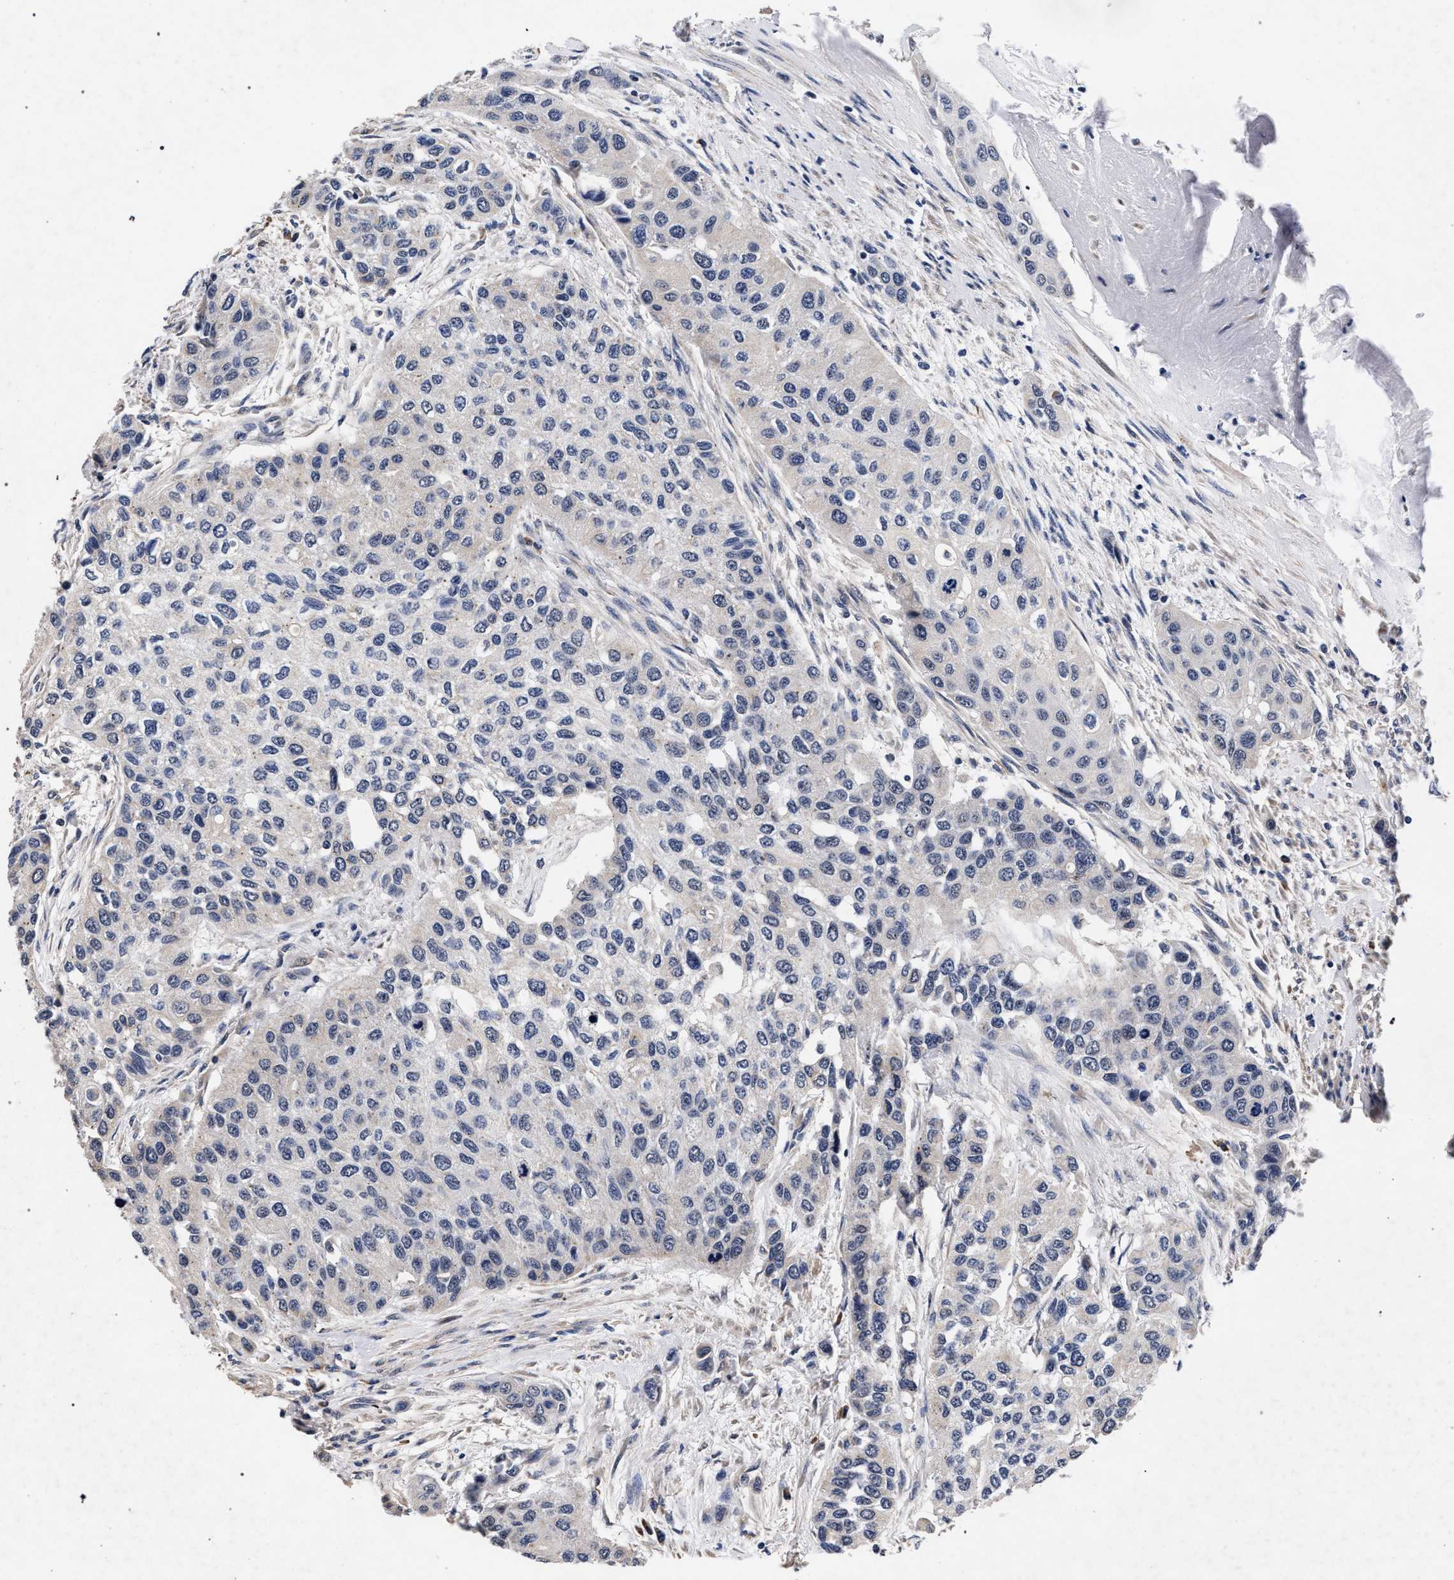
{"staining": {"intensity": "negative", "quantity": "none", "location": "none"}, "tissue": "urothelial cancer", "cell_type": "Tumor cells", "image_type": "cancer", "snomed": [{"axis": "morphology", "description": "Urothelial carcinoma, High grade"}, {"axis": "topography", "description": "Urinary bladder"}], "caption": "There is no significant expression in tumor cells of urothelial cancer.", "gene": "CFAP95", "patient": {"sex": "female", "age": 56}}